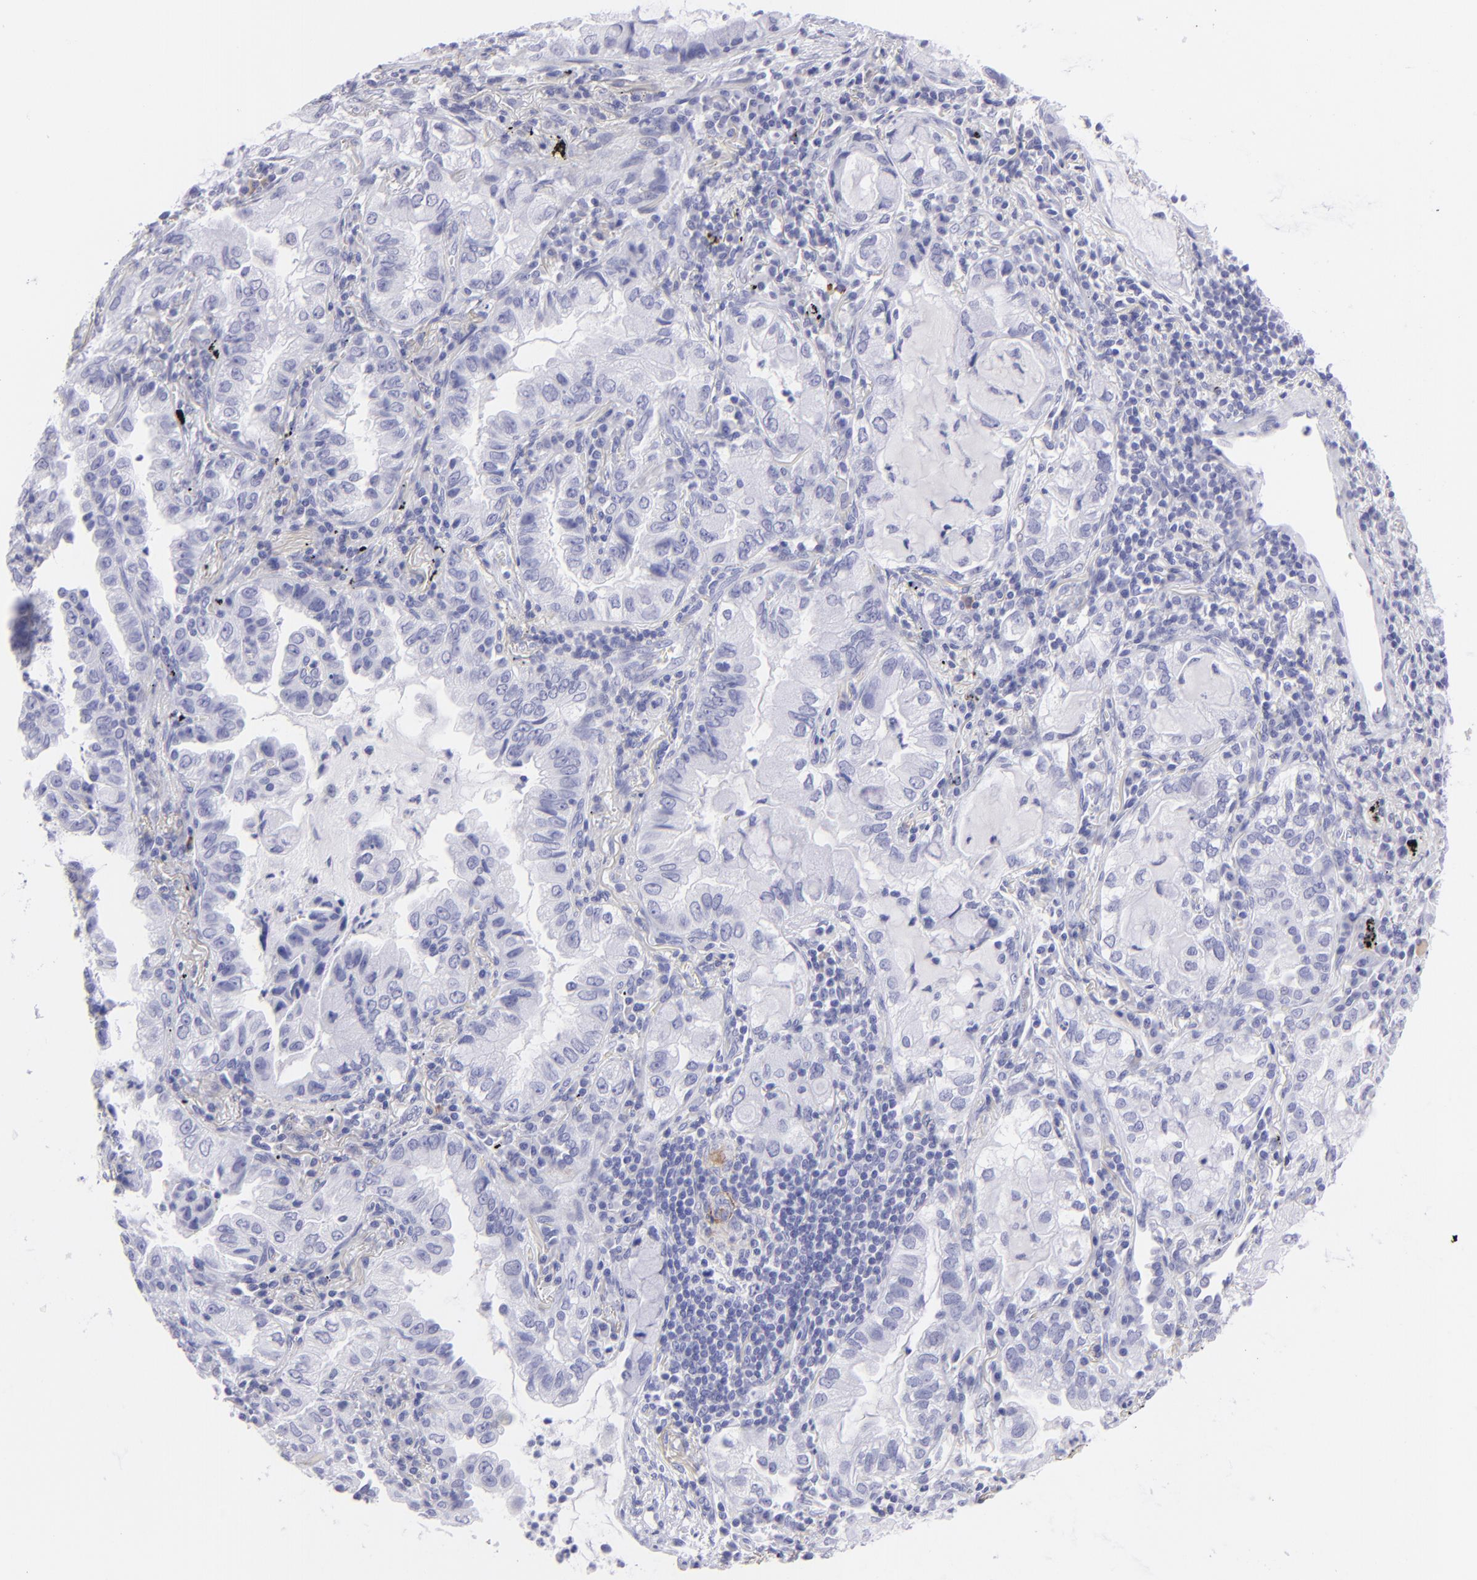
{"staining": {"intensity": "negative", "quantity": "none", "location": "none"}, "tissue": "lung cancer", "cell_type": "Tumor cells", "image_type": "cancer", "snomed": [{"axis": "morphology", "description": "Adenocarcinoma, NOS"}, {"axis": "topography", "description": "Lung"}], "caption": "High magnification brightfield microscopy of lung adenocarcinoma stained with DAB (3,3'-diaminobenzidine) (brown) and counterstained with hematoxylin (blue): tumor cells show no significant positivity.", "gene": "SLC1A2", "patient": {"sex": "female", "age": 50}}